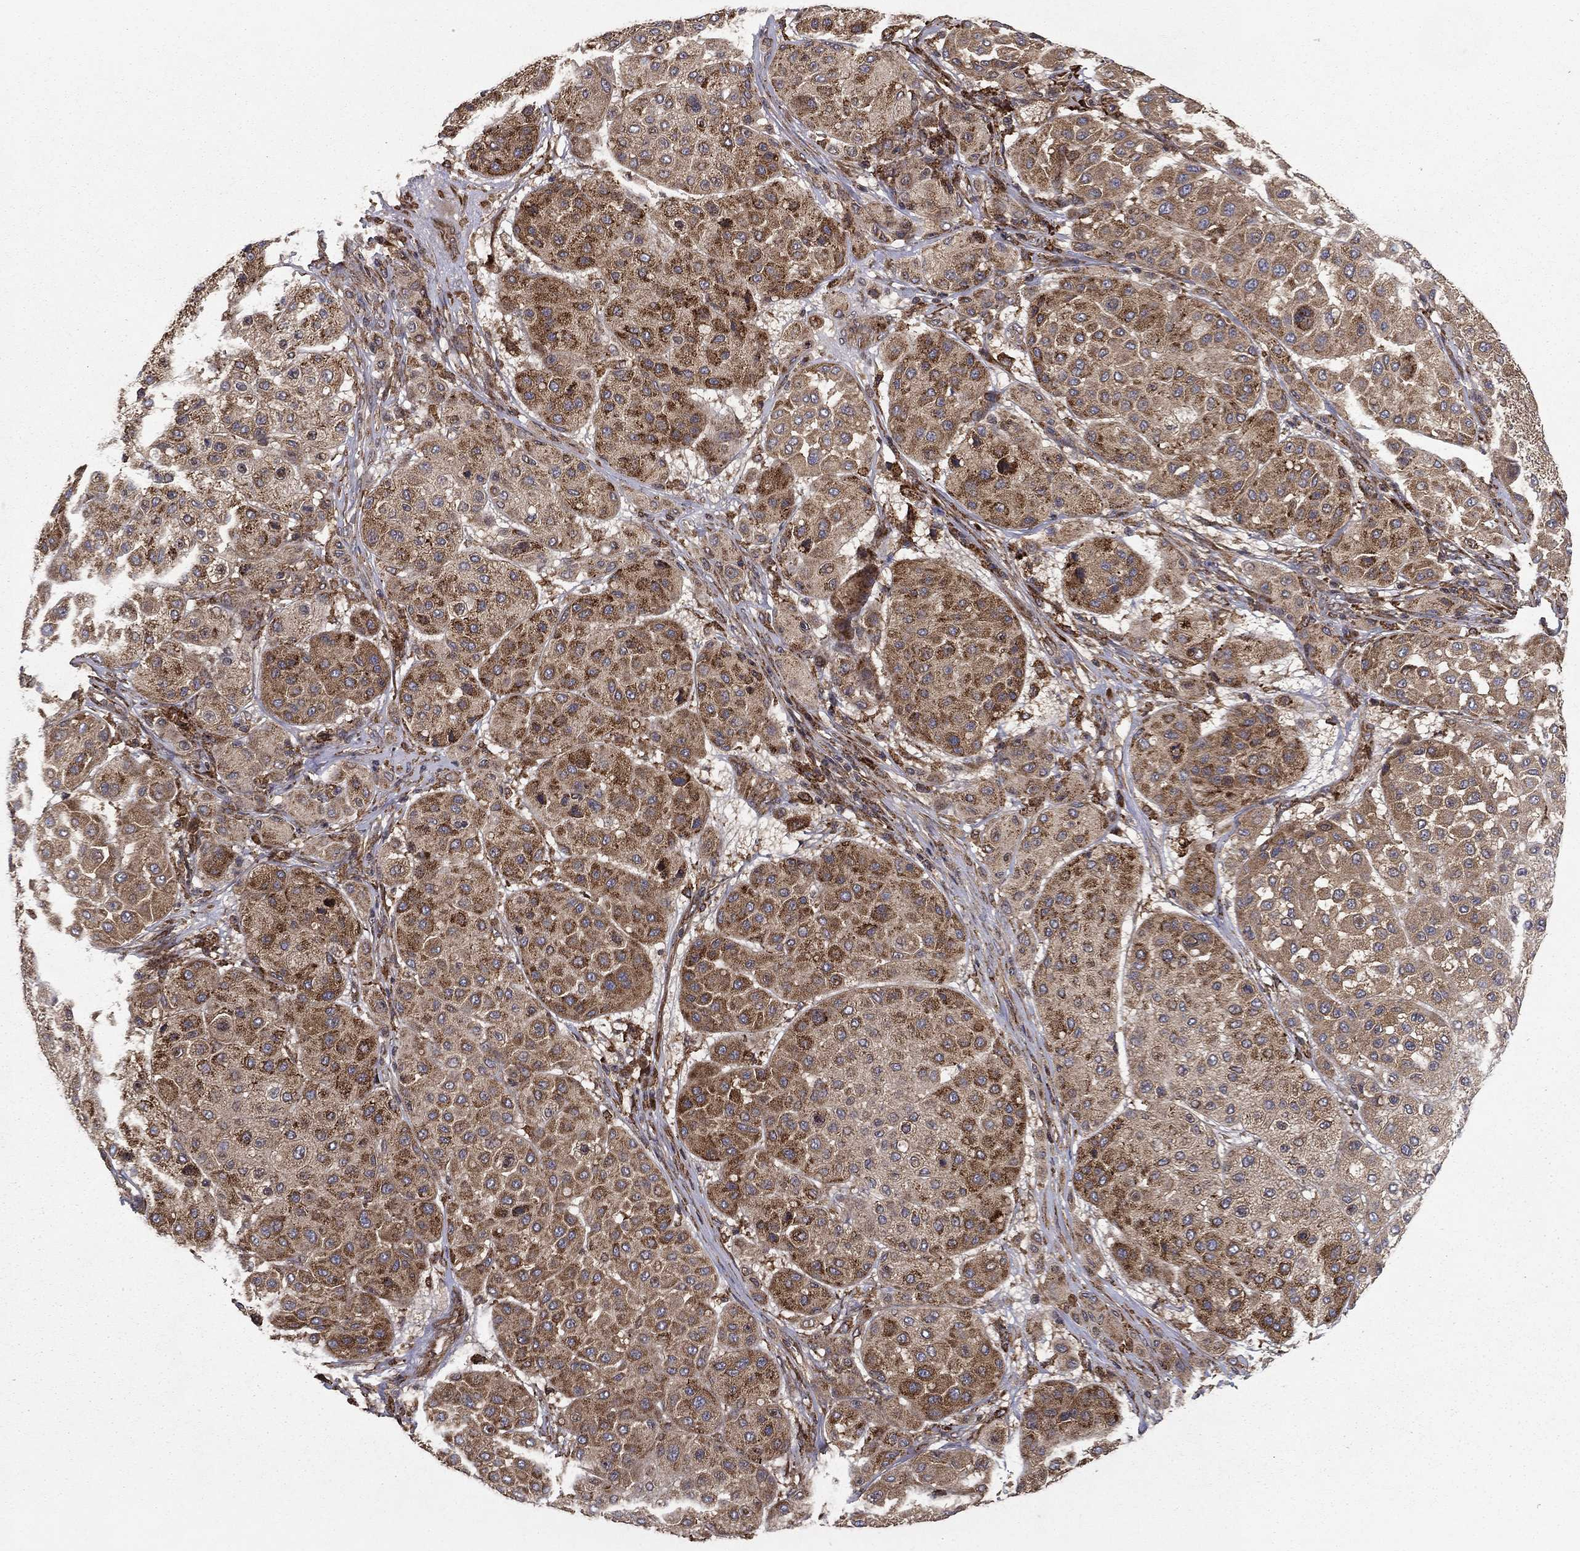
{"staining": {"intensity": "strong", "quantity": "25%-75%", "location": "cytoplasmic/membranous"}, "tissue": "melanoma", "cell_type": "Tumor cells", "image_type": "cancer", "snomed": [{"axis": "morphology", "description": "Malignant melanoma, Metastatic site"}, {"axis": "topography", "description": "Smooth muscle"}], "caption": "Tumor cells show strong cytoplasmic/membranous expression in about 25%-75% of cells in melanoma.", "gene": "BABAM2", "patient": {"sex": "male", "age": 41}}